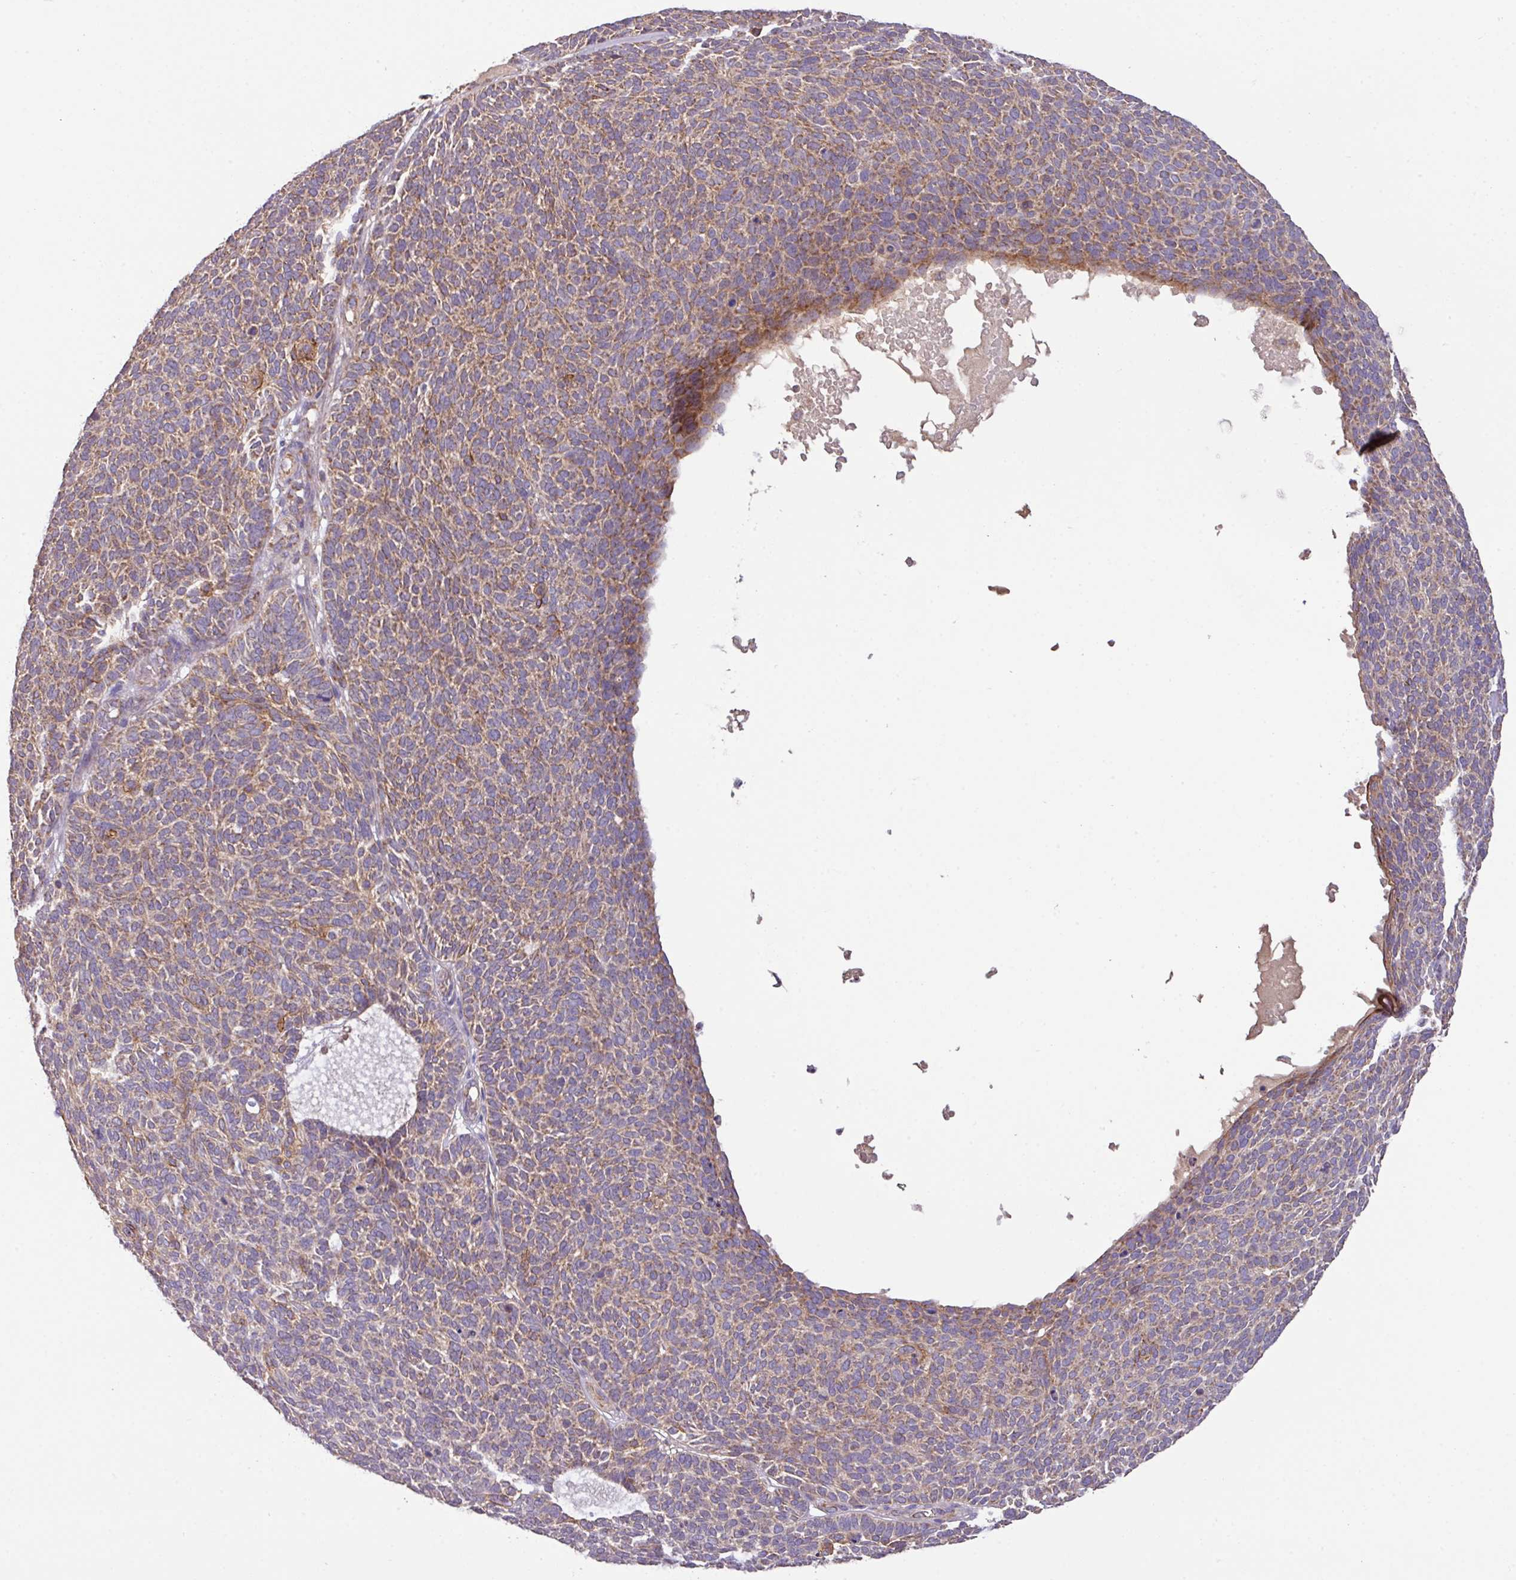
{"staining": {"intensity": "moderate", "quantity": ">75%", "location": "cytoplasmic/membranous"}, "tissue": "skin cancer", "cell_type": "Tumor cells", "image_type": "cancer", "snomed": [{"axis": "morphology", "description": "Squamous cell carcinoma, NOS"}, {"axis": "topography", "description": "Skin"}], "caption": "High-magnification brightfield microscopy of skin cancer (squamous cell carcinoma) stained with DAB (3,3'-diaminobenzidine) (brown) and counterstained with hematoxylin (blue). tumor cells exhibit moderate cytoplasmic/membranous positivity is appreciated in about>75% of cells. (DAB IHC, brown staining for protein, blue staining for nuclei).", "gene": "LRRC53", "patient": {"sex": "female", "age": 90}}